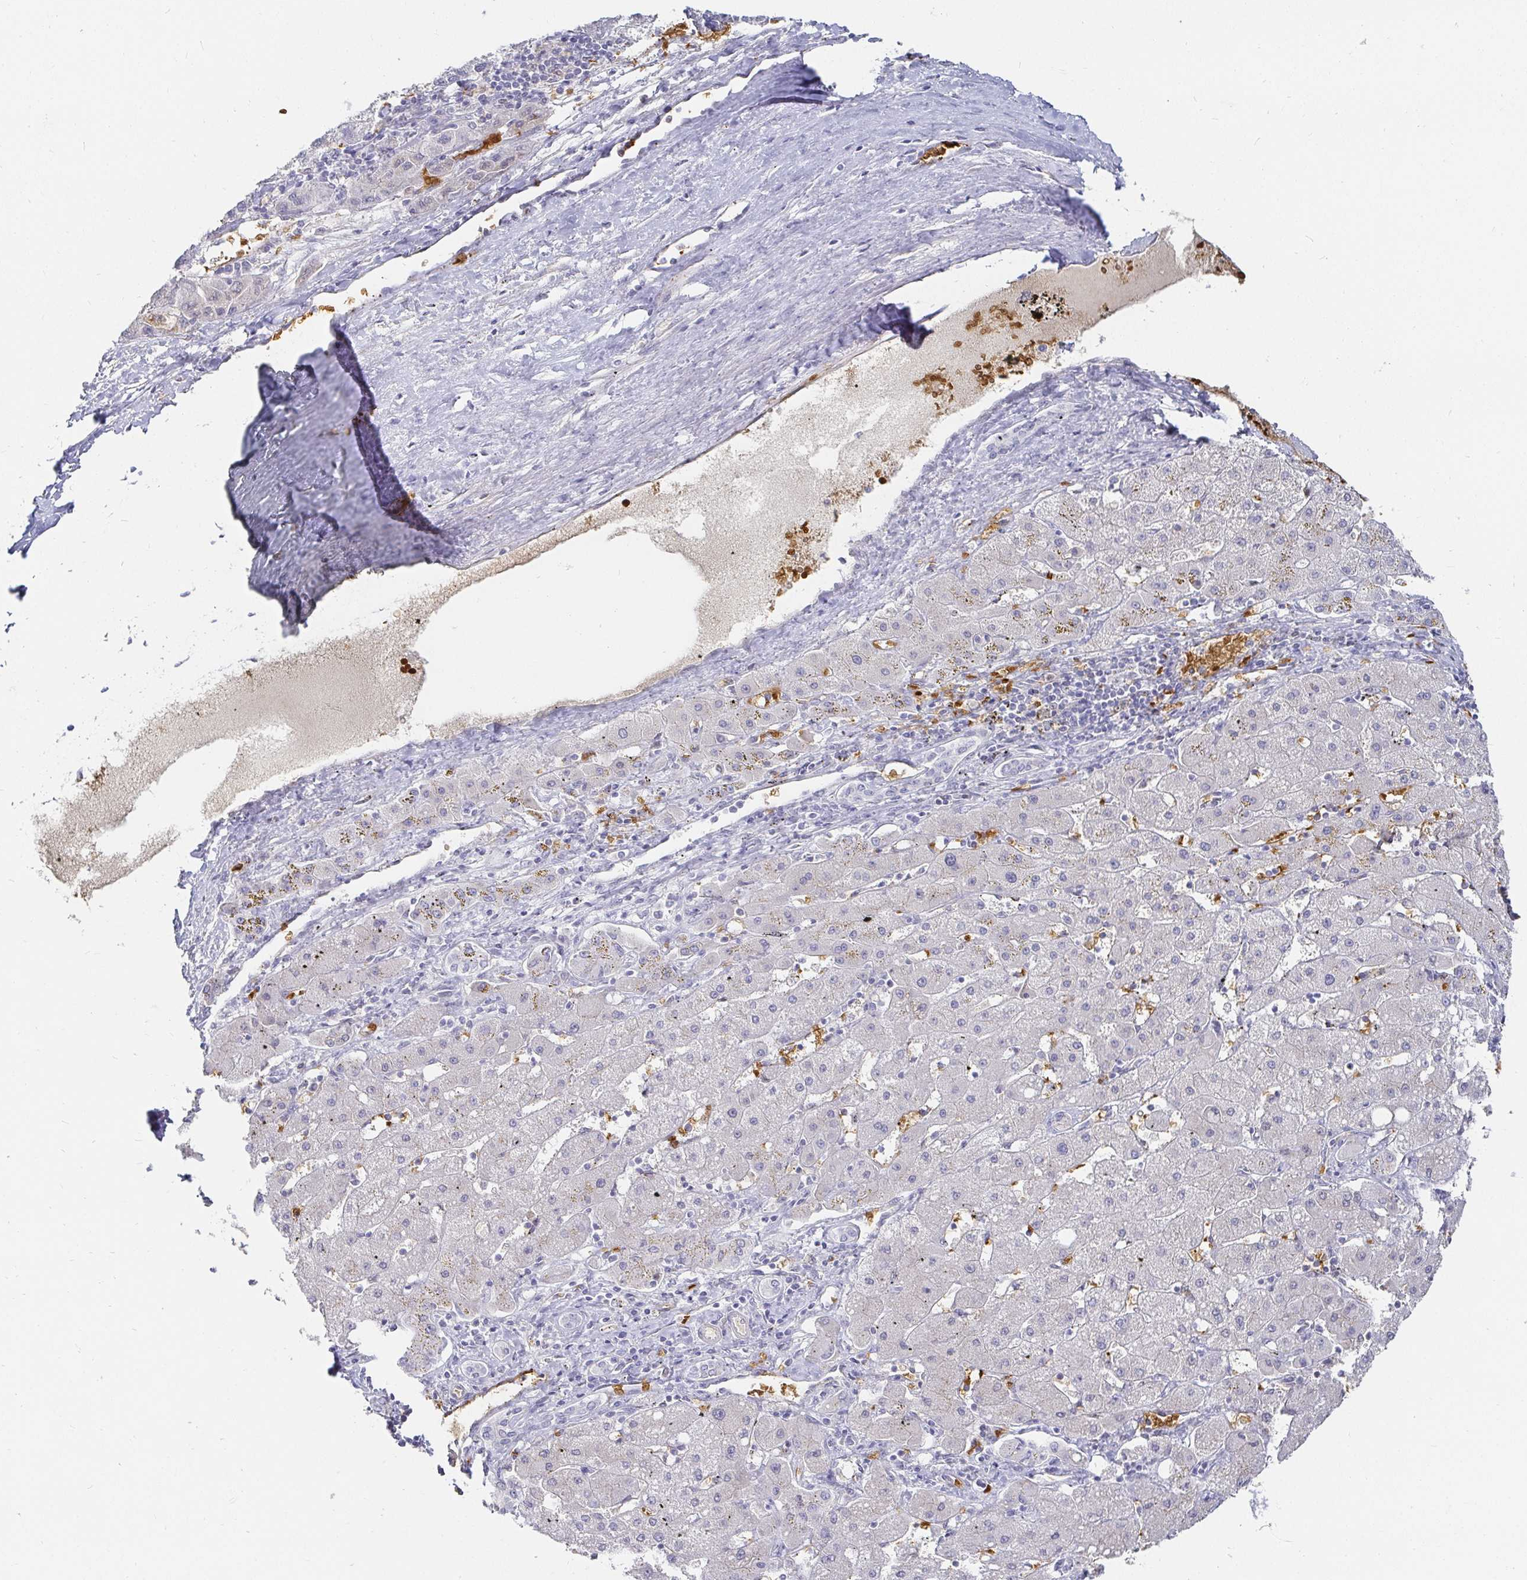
{"staining": {"intensity": "negative", "quantity": "none", "location": "none"}, "tissue": "liver cancer", "cell_type": "Tumor cells", "image_type": "cancer", "snomed": [{"axis": "morphology", "description": "Carcinoma, Hepatocellular, NOS"}, {"axis": "topography", "description": "Liver"}], "caption": "IHC micrograph of human liver hepatocellular carcinoma stained for a protein (brown), which reveals no staining in tumor cells.", "gene": "FGF21", "patient": {"sex": "female", "age": 82}}